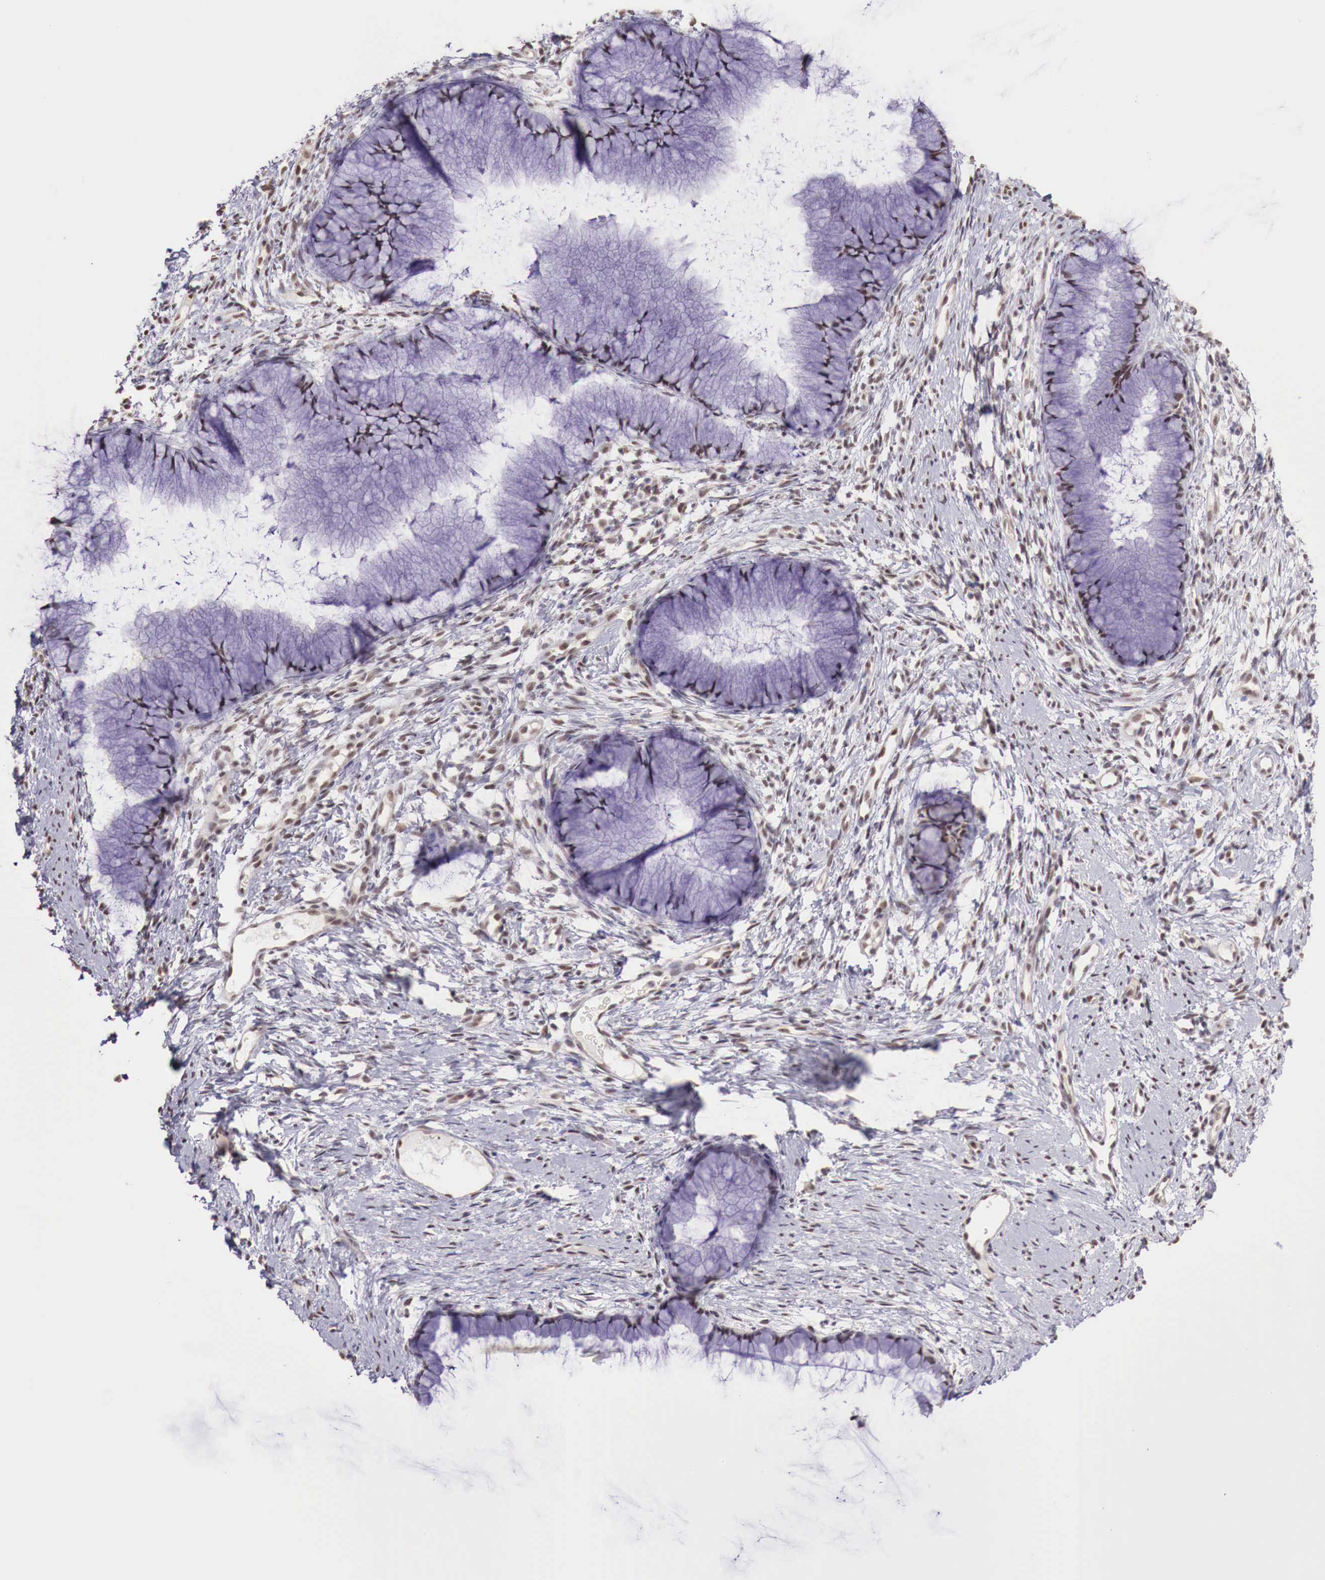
{"staining": {"intensity": "moderate", "quantity": "25%-75%", "location": "nuclear"}, "tissue": "cervix", "cell_type": "Glandular cells", "image_type": "normal", "snomed": [{"axis": "morphology", "description": "Normal tissue, NOS"}, {"axis": "topography", "description": "Cervix"}], "caption": "DAB (3,3'-diaminobenzidine) immunohistochemical staining of benign human cervix displays moderate nuclear protein positivity in about 25%-75% of glandular cells. The protein is shown in brown color, while the nuclei are stained blue.", "gene": "FOXP2", "patient": {"sex": "female", "age": 82}}